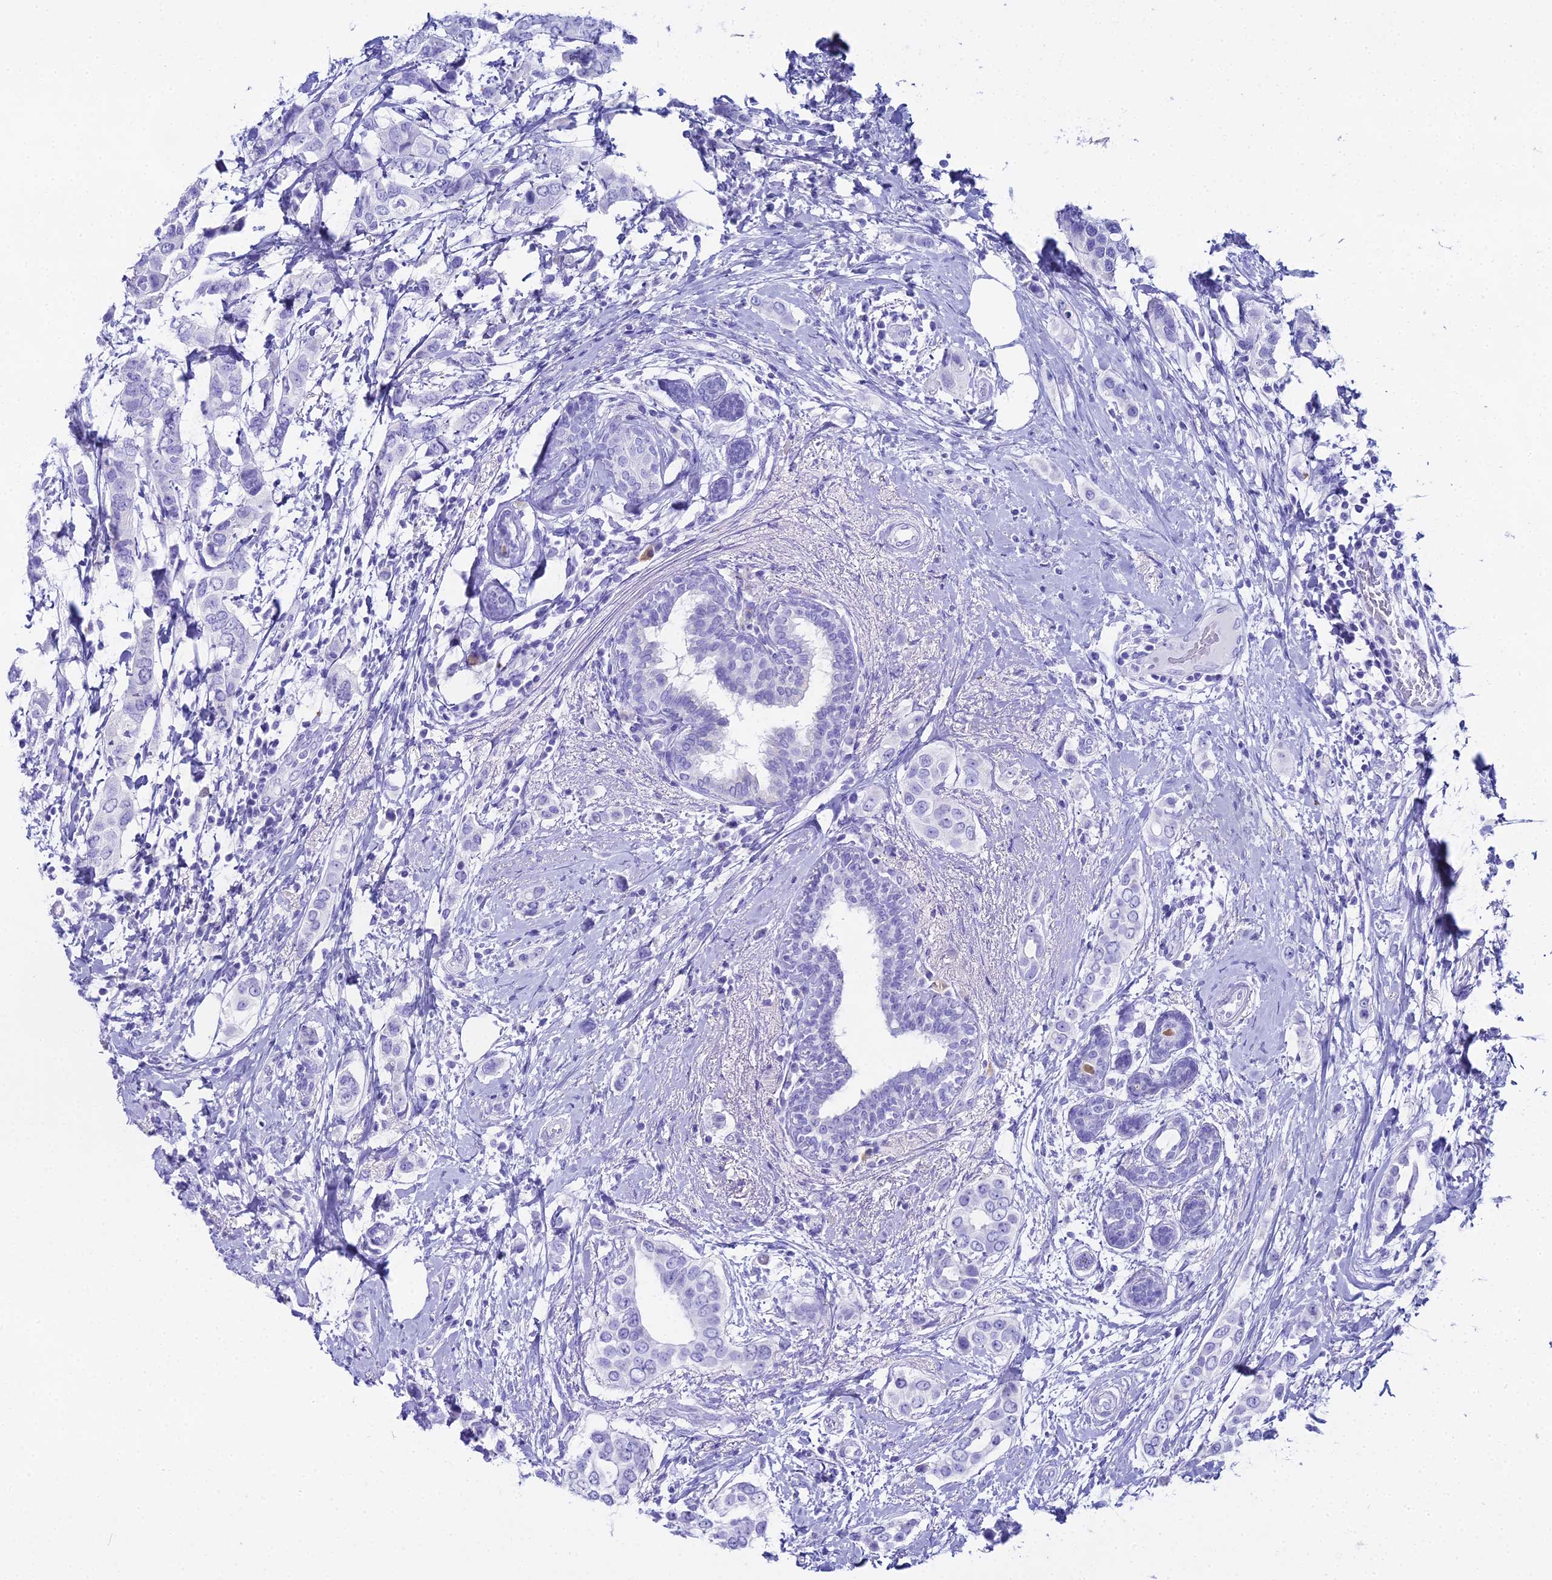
{"staining": {"intensity": "negative", "quantity": "none", "location": "none"}, "tissue": "breast cancer", "cell_type": "Tumor cells", "image_type": "cancer", "snomed": [{"axis": "morphology", "description": "Lobular carcinoma"}, {"axis": "topography", "description": "Breast"}], "caption": "Protein analysis of breast cancer (lobular carcinoma) exhibits no significant positivity in tumor cells.", "gene": "CGB2", "patient": {"sex": "female", "age": 51}}